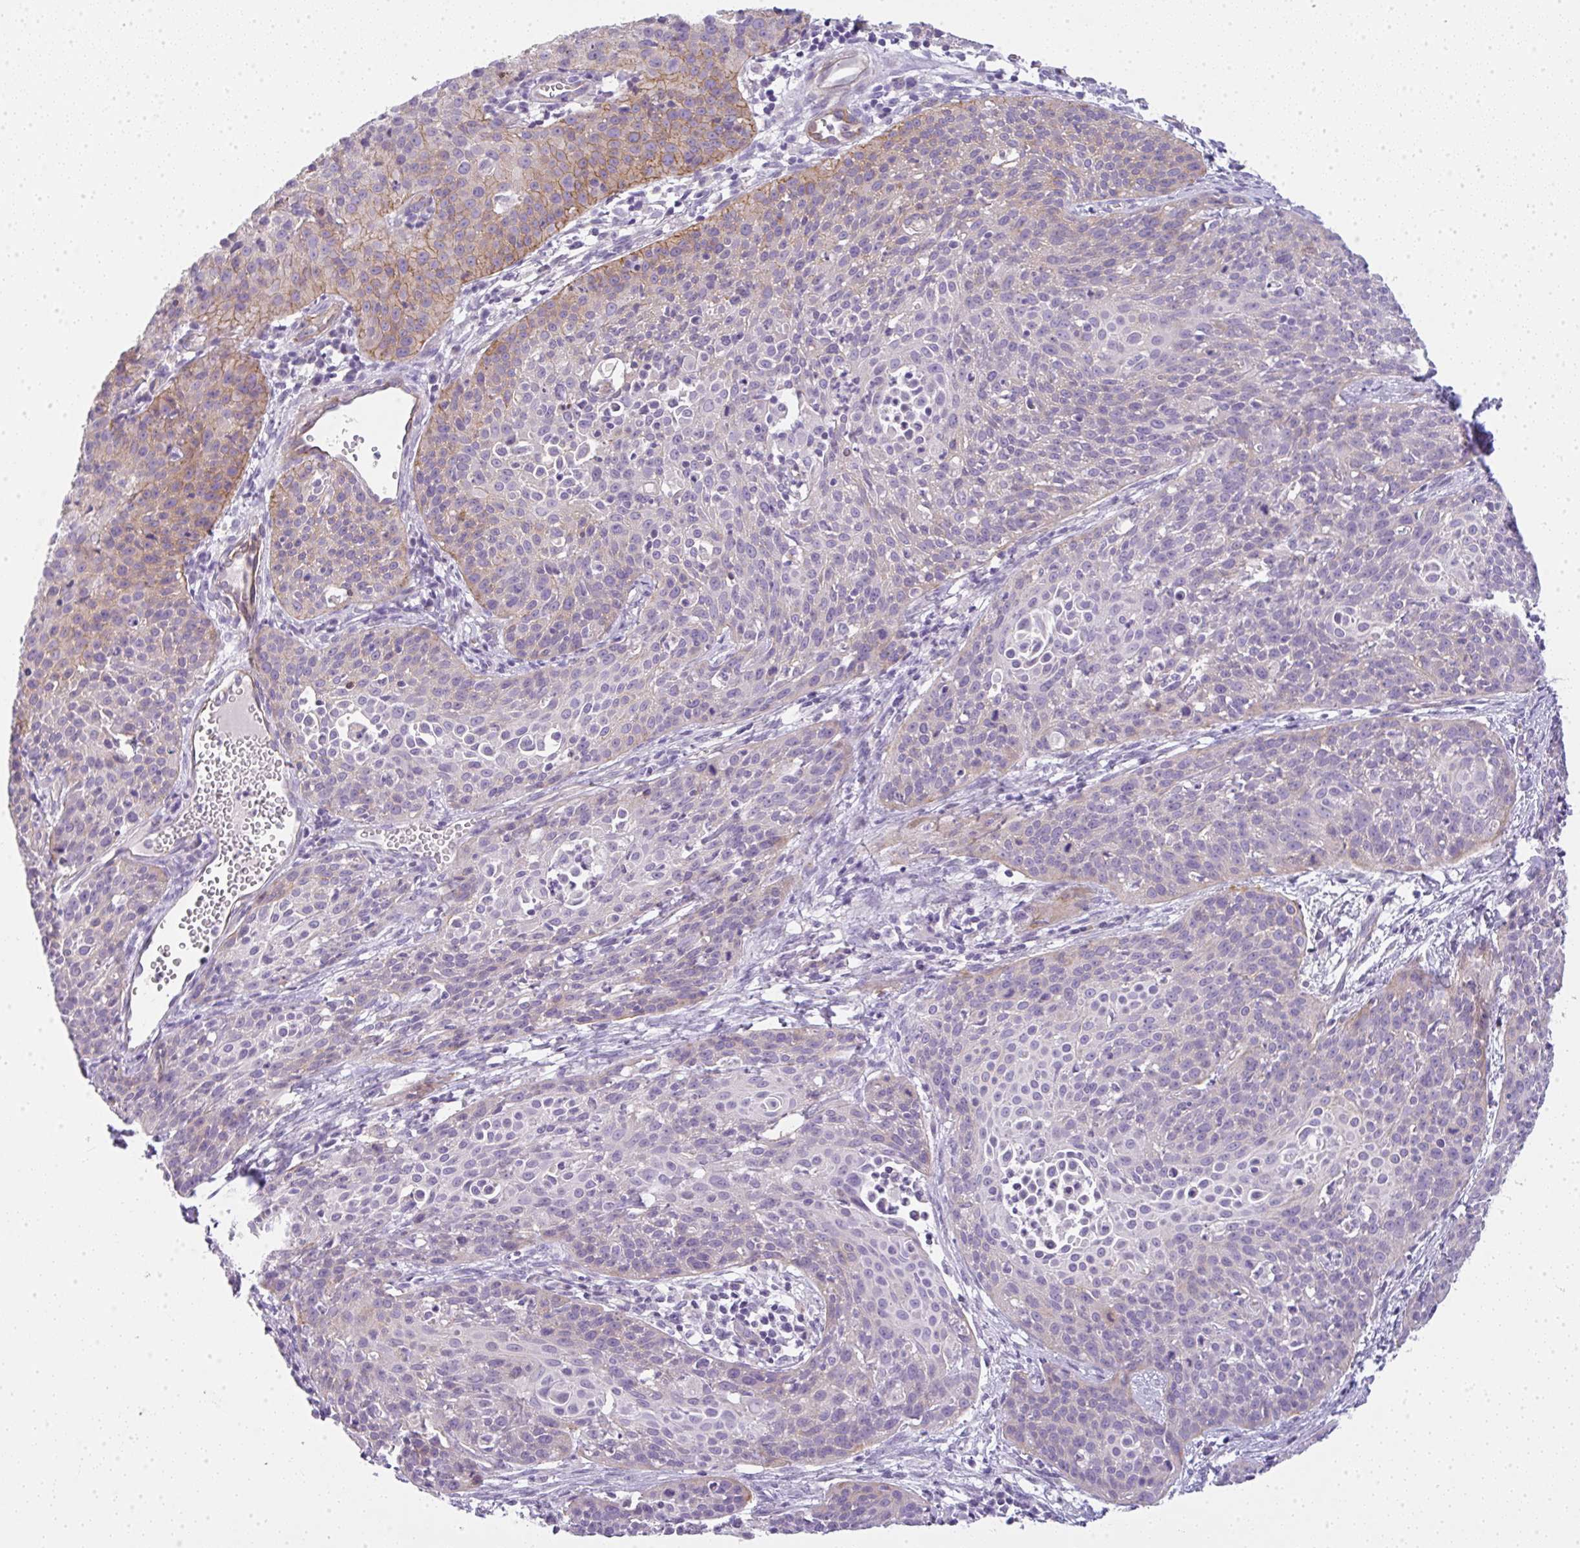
{"staining": {"intensity": "moderate", "quantity": "<25%", "location": "cytoplasmic/membranous"}, "tissue": "cervical cancer", "cell_type": "Tumor cells", "image_type": "cancer", "snomed": [{"axis": "morphology", "description": "Squamous cell carcinoma, NOS"}, {"axis": "topography", "description": "Cervix"}], "caption": "Brown immunohistochemical staining in cervical cancer shows moderate cytoplasmic/membranous positivity in about <25% of tumor cells.", "gene": "LPAR4", "patient": {"sex": "female", "age": 38}}